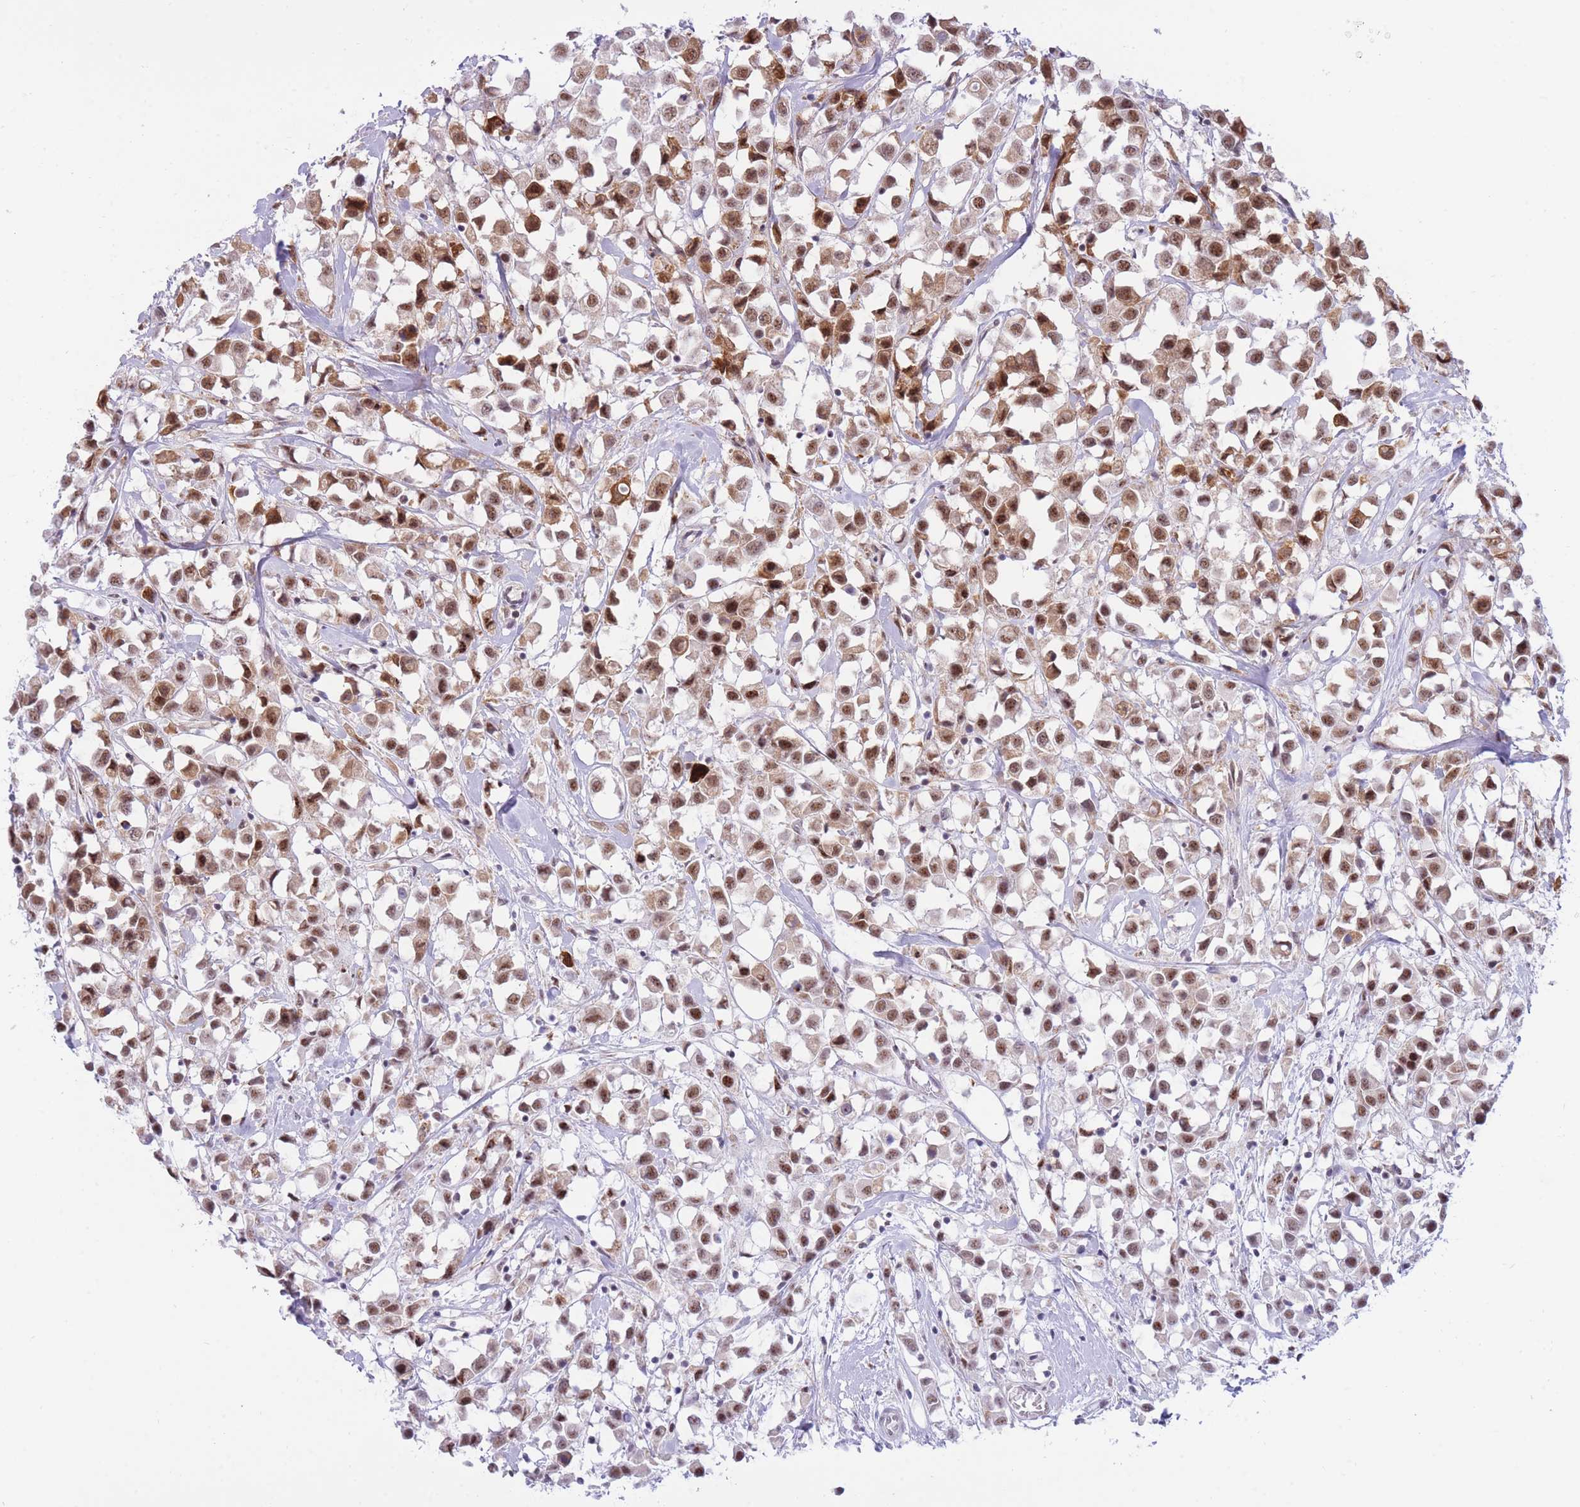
{"staining": {"intensity": "moderate", "quantity": ">75%", "location": "cytoplasmic/membranous,nuclear"}, "tissue": "breast cancer", "cell_type": "Tumor cells", "image_type": "cancer", "snomed": [{"axis": "morphology", "description": "Duct carcinoma"}, {"axis": "topography", "description": "Breast"}], "caption": "Tumor cells exhibit medium levels of moderate cytoplasmic/membranous and nuclear positivity in about >75% of cells in breast cancer (intraductal carcinoma). The protein is shown in brown color, while the nuclei are stained blue.", "gene": "CYP2B6", "patient": {"sex": "female", "age": 61}}